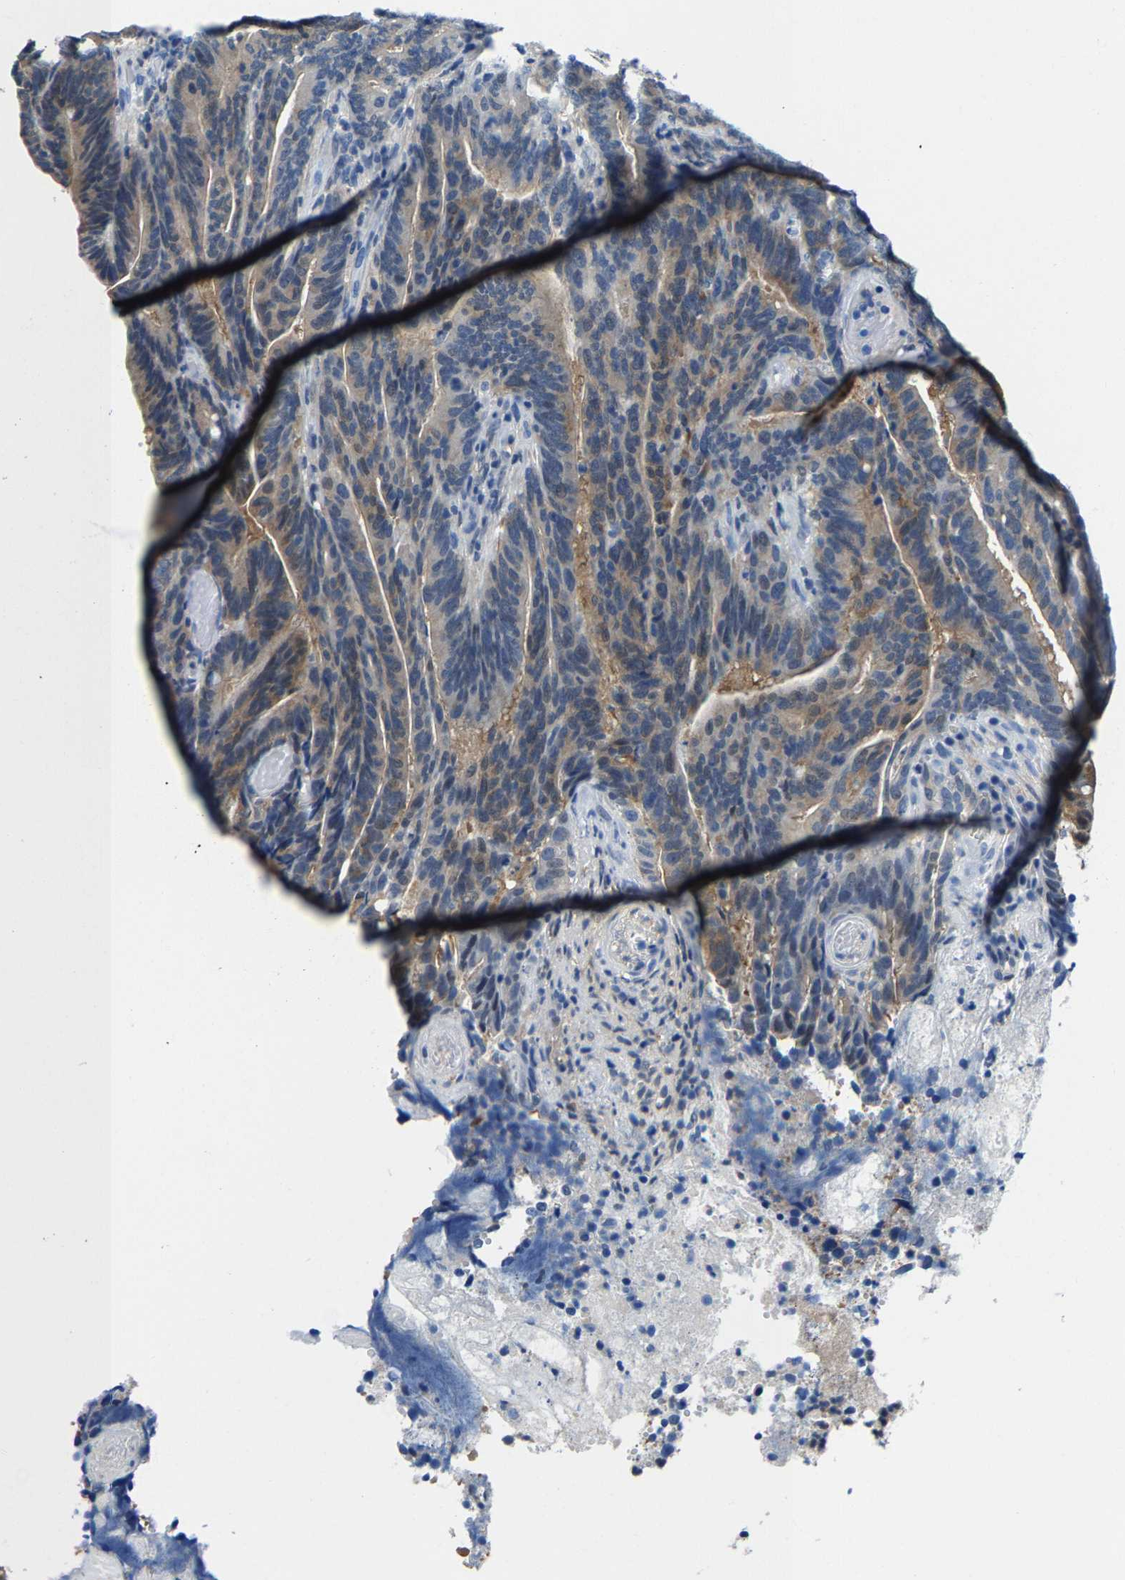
{"staining": {"intensity": "weak", "quantity": "<25%", "location": "cytoplasmic/membranous"}, "tissue": "colorectal cancer", "cell_type": "Tumor cells", "image_type": "cancer", "snomed": [{"axis": "morphology", "description": "Adenocarcinoma, NOS"}, {"axis": "topography", "description": "Colon"}], "caption": "This is an IHC micrograph of colorectal cancer. There is no staining in tumor cells.", "gene": "SSH3", "patient": {"sex": "female", "age": 66}}